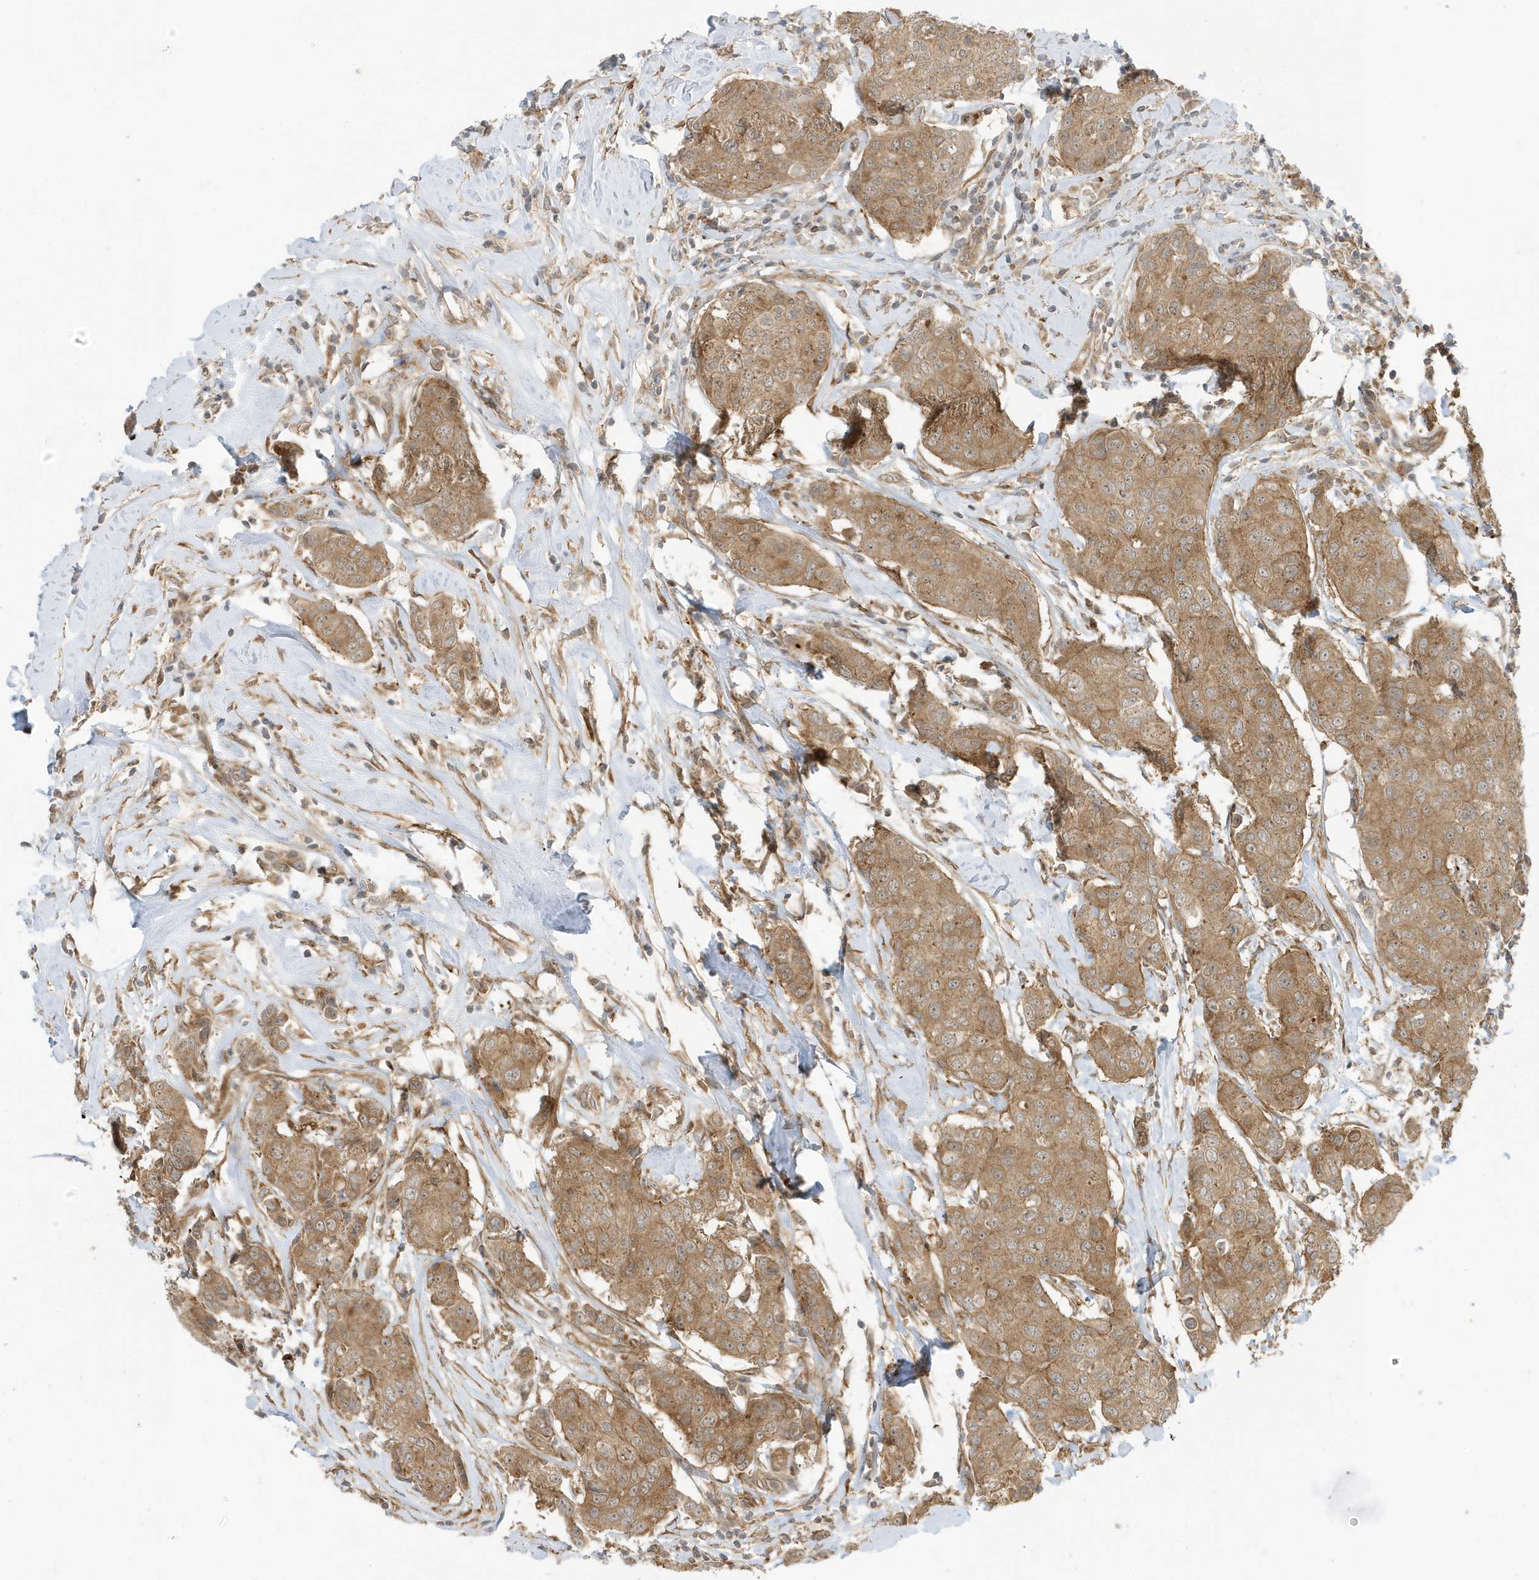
{"staining": {"intensity": "moderate", "quantity": ">75%", "location": "cytoplasmic/membranous"}, "tissue": "breast cancer", "cell_type": "Tumor cells", "image_type": "cancer", "snomed": [{"axis": "morphology", "description": "Duct carcinoma"}, {"axis": "topography", "description": "Breast"}], "caption": "A high-resolution image shows IHC staining of breast cancer, which exhibits moderate cytoplasmic/membranous staining in about >75% of tumor cells.", "gene": "DHX36", "patient": {"sex": "female", "age": 80}}